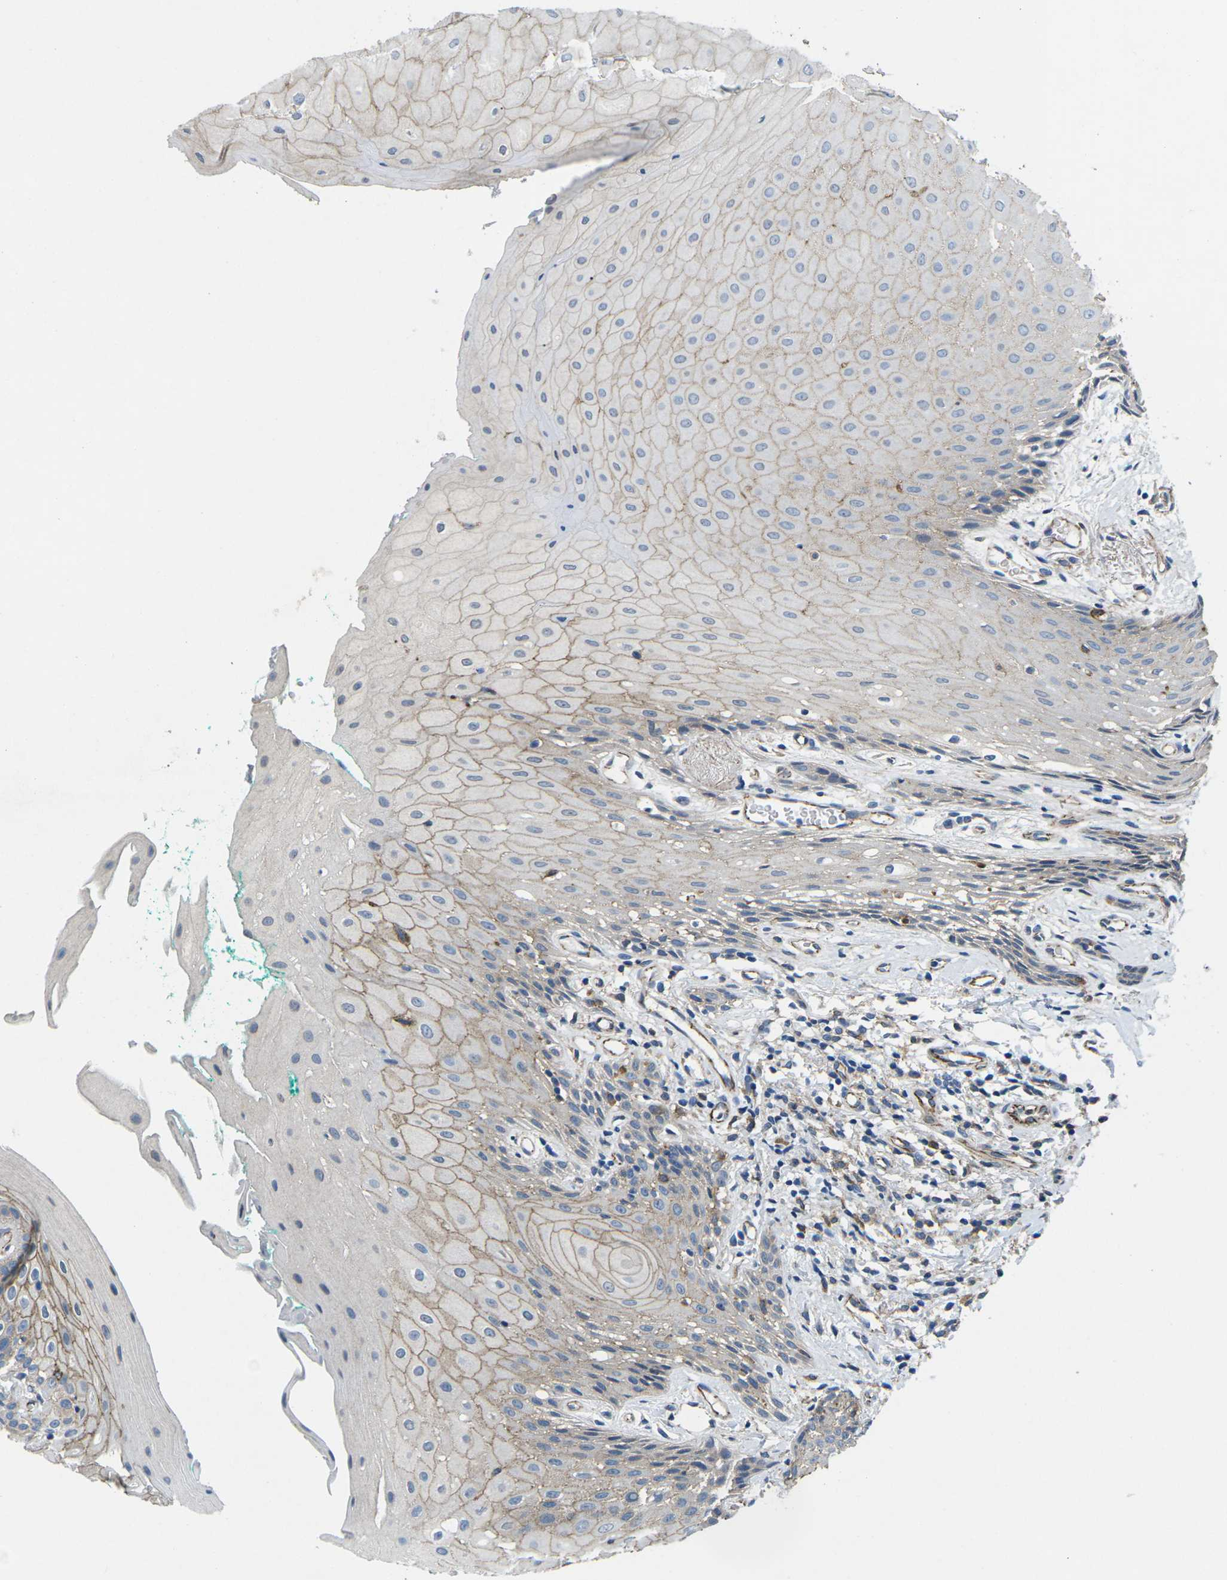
{"staining": {"intensity": "moderate", "quantity": "<25%", "location": "cytoplasmic/membranous"}, "tissue": "oral mucosa", "cell_type": "Squamous epithelial cells", "image_type": "normal", "snomed": [{"axis": "morphology", "description": "Normal tissue, NOS"}, {"axis": "morphology", "description": "Squamous cell carcinoma, NOS"}, {"axis": "topography", "description": "Oral tissue"}, {"axis": "topography", "description": "Salivary gland"}, {"axis": "topography", "description": "Head-Neck"}], "caption": "About <25% of squamous epithelial cells in benign oral mucosa exhibit moderate cytoplasmic/membranous protein staining as visualized by brown immunohistochemical staining.", "gene": "CTNND1", "patient": {"sex": "female", "age": 62}}